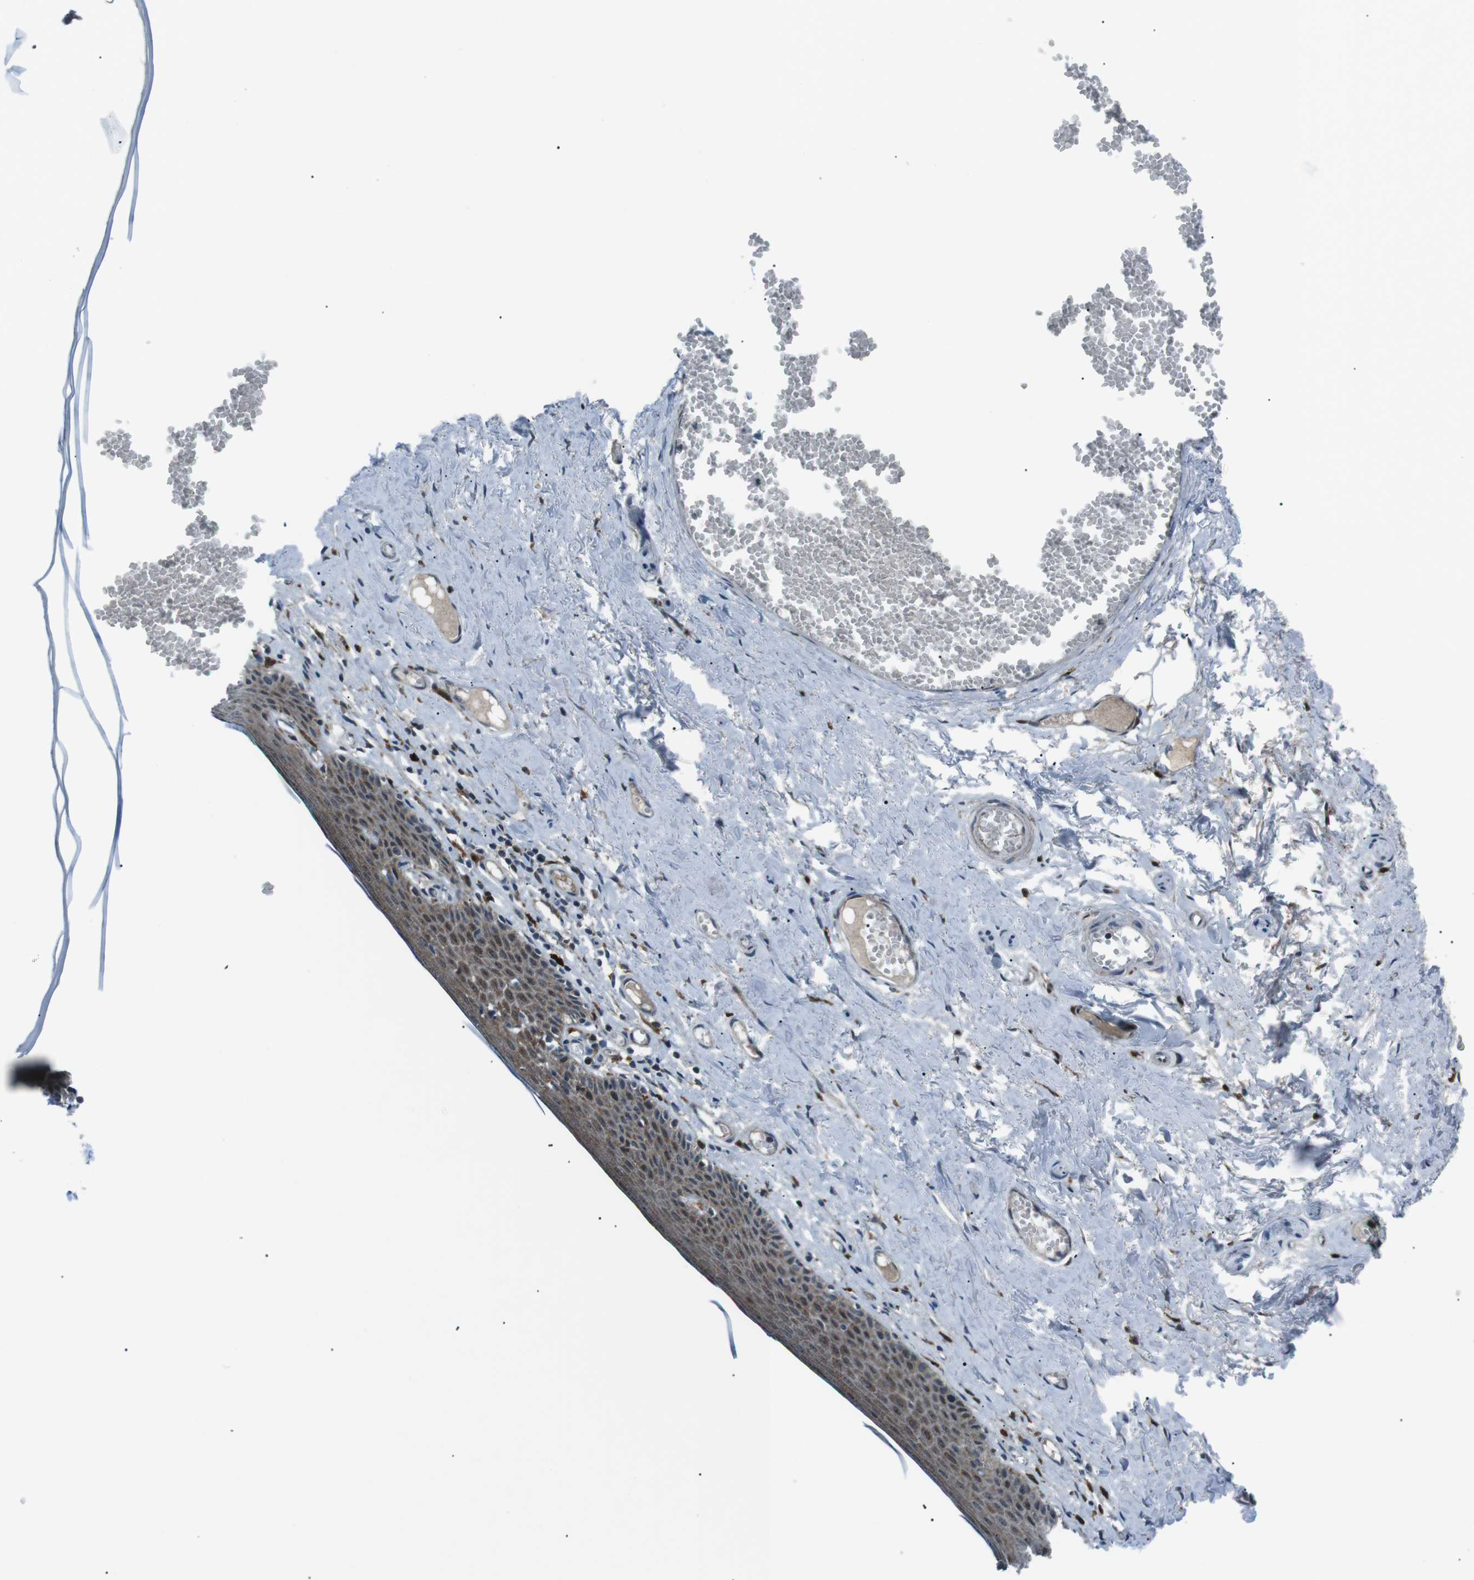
{"staining": {"intensity": "moderate", "quantity": ">75%", "location": "cytoplasmic/membranous"}, "tissue": "skin", "cell_type": "Epidermal cells", "image_type": "normal", "snomed": [{"axis": "morphology", "description": "Normal tissue, NOS"}, {"axis": "topography", "description": "Adipose tissue"}, {"axis": "topography", "description": "Vascular tissue"}, {"axis": "topography", "description": "Anal"}, {"axis": "topography", "description": "Peripheral nerve tissue"}], "caption": "A high-resolution photomicrograph shows IHC staining of benign skin, which displays moderate cytoplasmic/membranous staining in about >75% of epidermal cells.", "gene": "BLNK", "patient": {"sex": "female", "age": 54}}